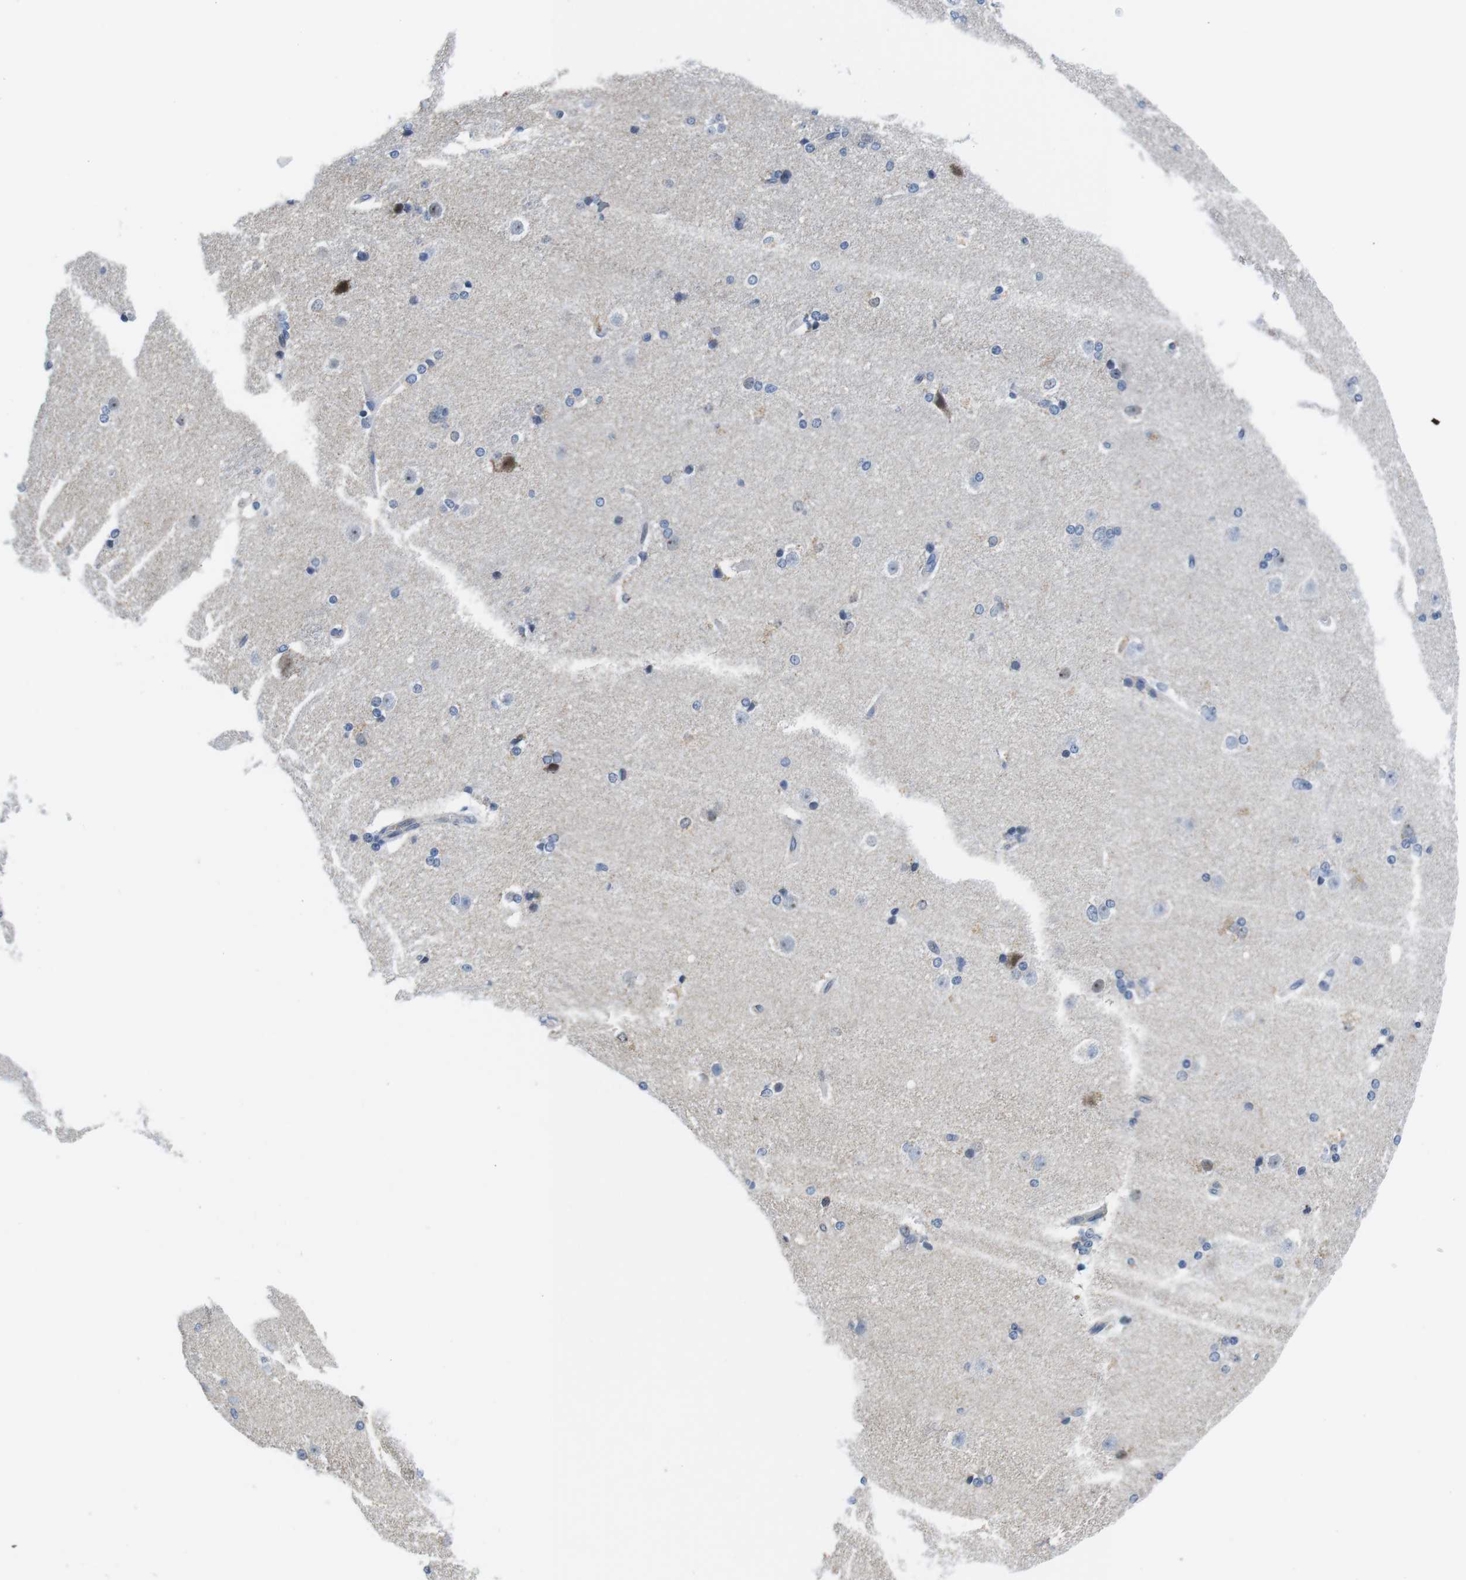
{"staining": {"intensity": "moderate", "quantity": "<25%", "location": "nuclear"}, "tissue": "caudate", "cell_type": "Glial cells", "image_type": "normal", "snomed": [{"axis": "morphology", "description": "Normal tissue, NOS"}, {"axis": "topography", "description": "Lateral ventricle wall"}], "caption": "A photomicrograph showing moderate nuclear expression in about <25% of glial cells in normal caudate, as visualized by brown immunohistochemical staining.", "gene": "MLH1", "patient": {"sex": "female", "age": 19}}